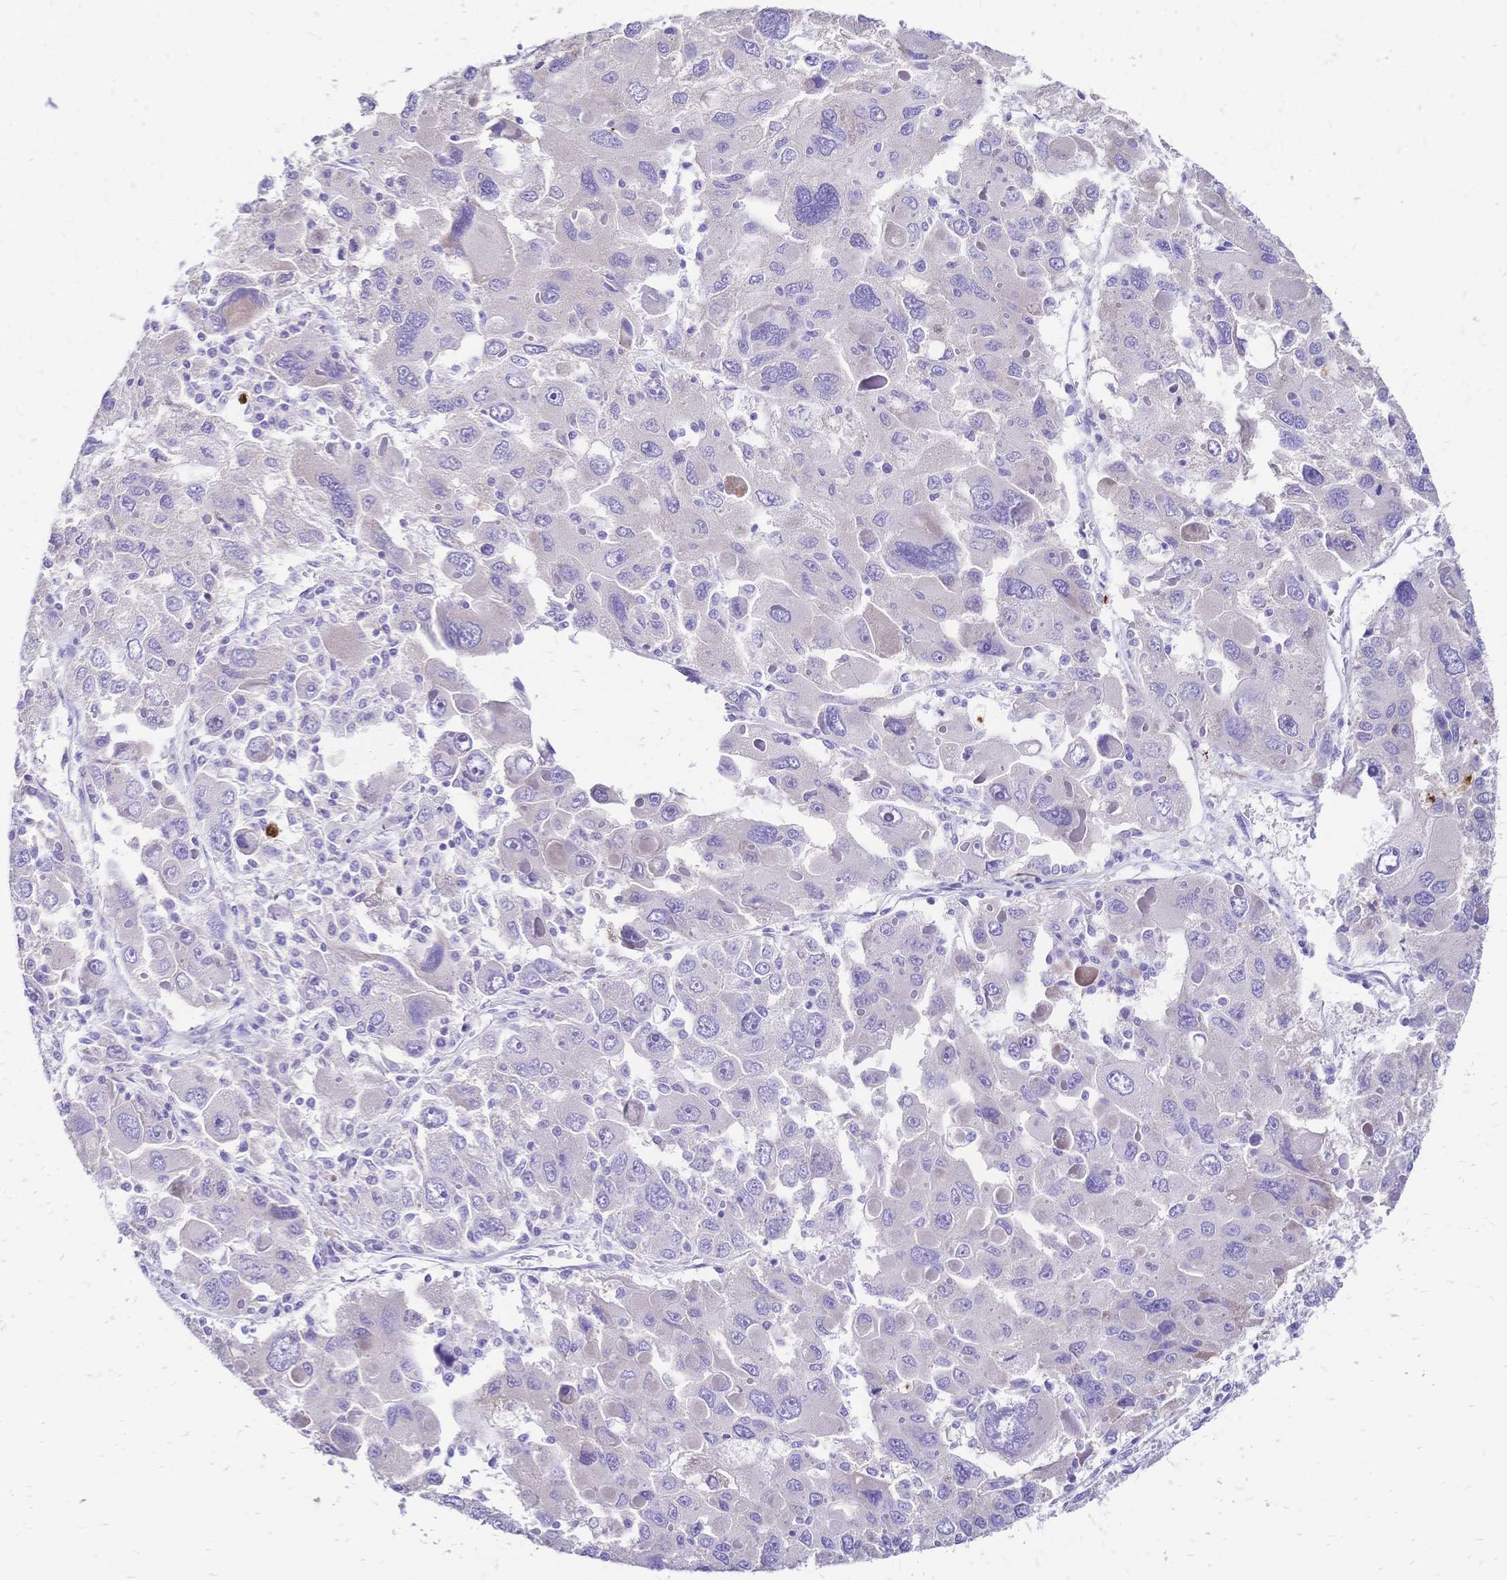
{"staining": {"intensity": "negative", "quantity": "none", "location": "none"}, "tissue": "liver cancer", "cell_type": "Tumor cells", "image_type": "cancer", "snomed": [{"axis": "morphology", "description": "Carcinoma, Hepatocellular, NOS"}, {"axis": "topography", "description": "Liver"}], "caption": "The IHC micrograph has no significant positivity in tumor cells of liver cancer (hepatocellular carcinoma) tissue. The staining was performed using DAB (3,3'-diaminobenzidine) to visualize the protein expression in brown, while the nuclei were stained in blue with hematoxylin (Magnification: 20x).", "gene": "GRB7", "patient": {"sex": "female", "age": 41}}